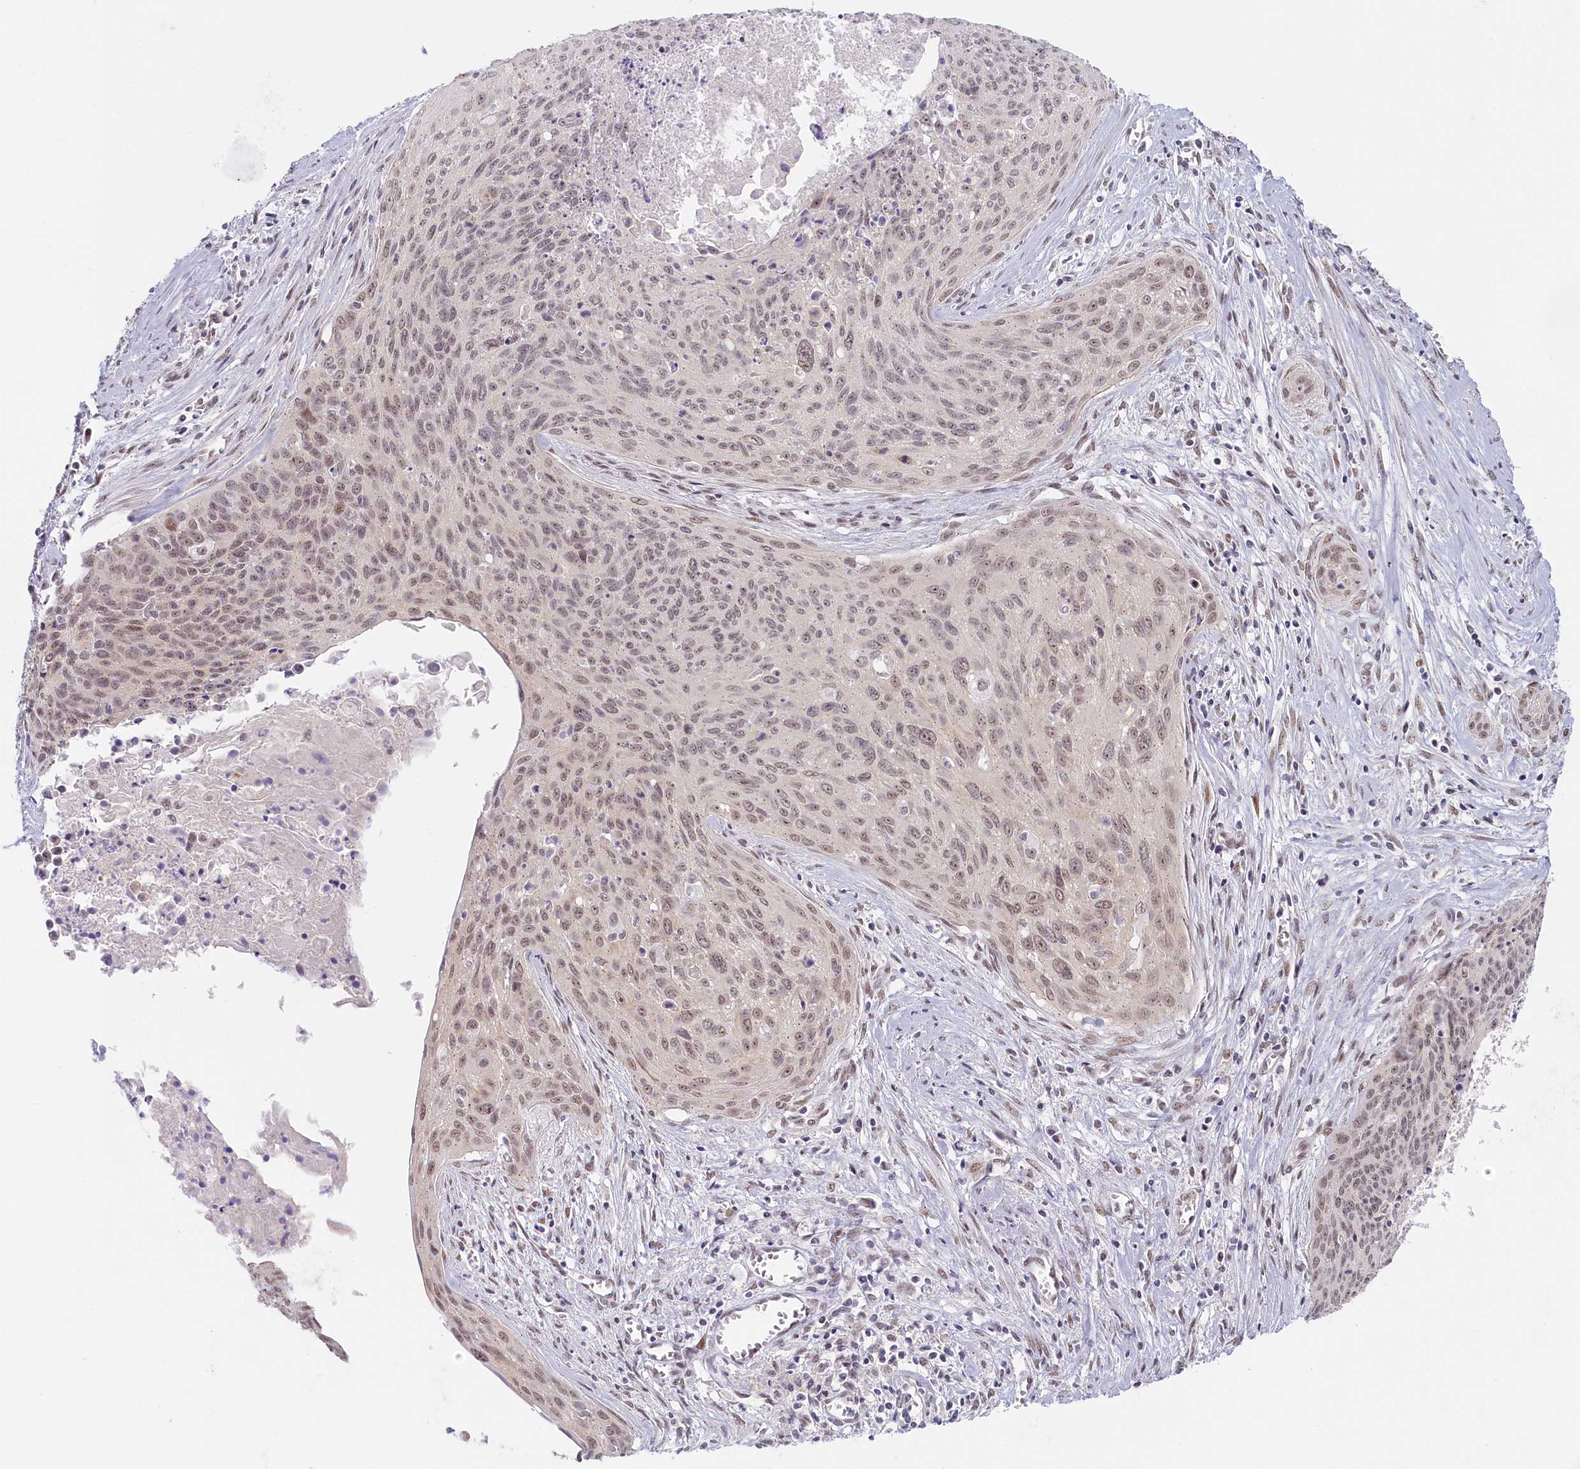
{"staining": {"intensity": "weak", "quantity": ">75%", "location": "nuclear"}, "tissue": "cervical cancer", "cell_type": "Tumor cells", "image_type": "cancer", "snomed": [{"axis": "morphology", "description": "Squamous cell carcinoma, NOS"}, {"axis": "topography", "description": "Cervix"}], "caption": "Immunohistochemical staining of cervical cancer demonstrates weak nuclear protein expression in about >75% of tumor cells.", "gene": "SEC31B", "patient": {"sex": "female", "age": 55}}